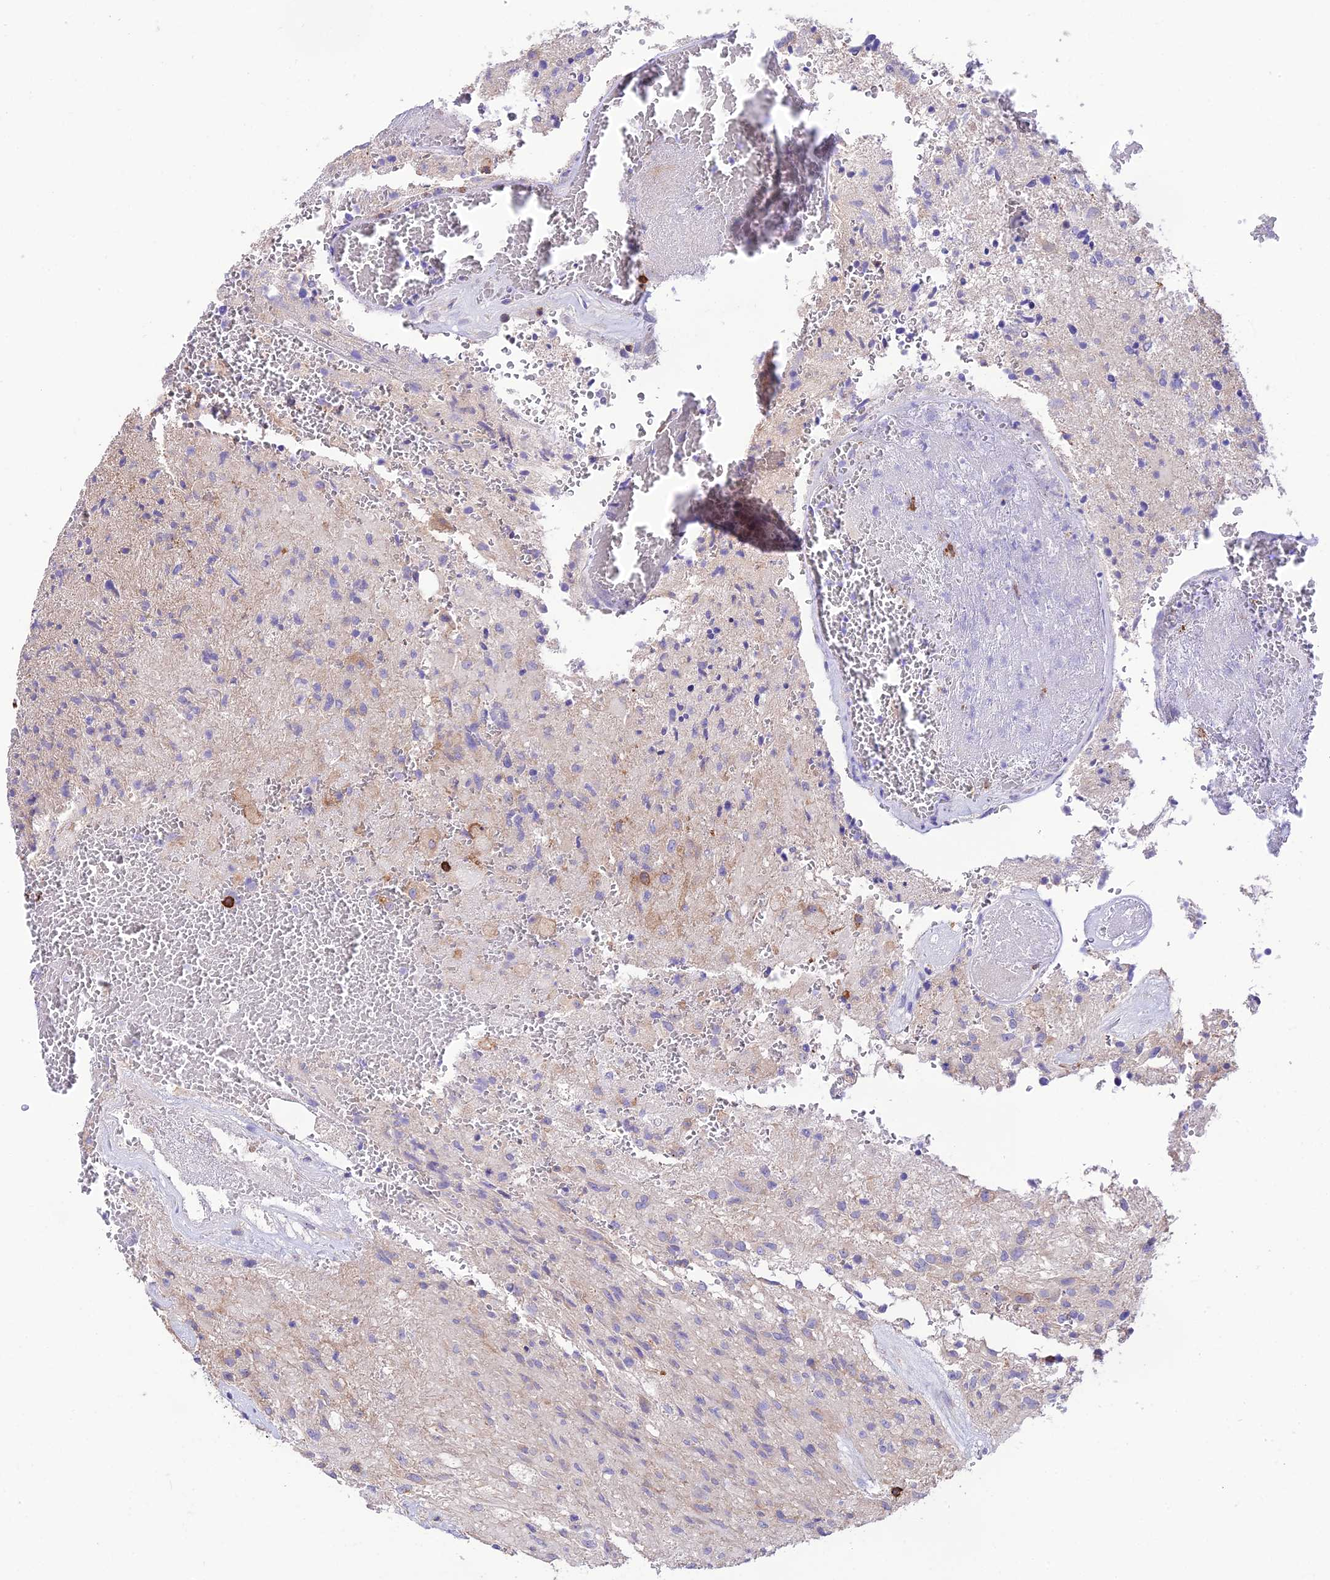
{"staining": {"intensity": "negative", "quantity": "none", "location": "none"}, "tissue": "glioma", "cell_type": "Tumor cells", "image_type": "cancer", "snomed": [{"axis": "morphology", "description": "Glioma, malignant, High grade"}, {"axis": "topography", "description": "Brain"}], "caption": "Micrograph shows no protein staining in tumor cells of glioma tissue.", "gene": "PTPRCAP", "patient": {"sex": "male", "age": 56}}